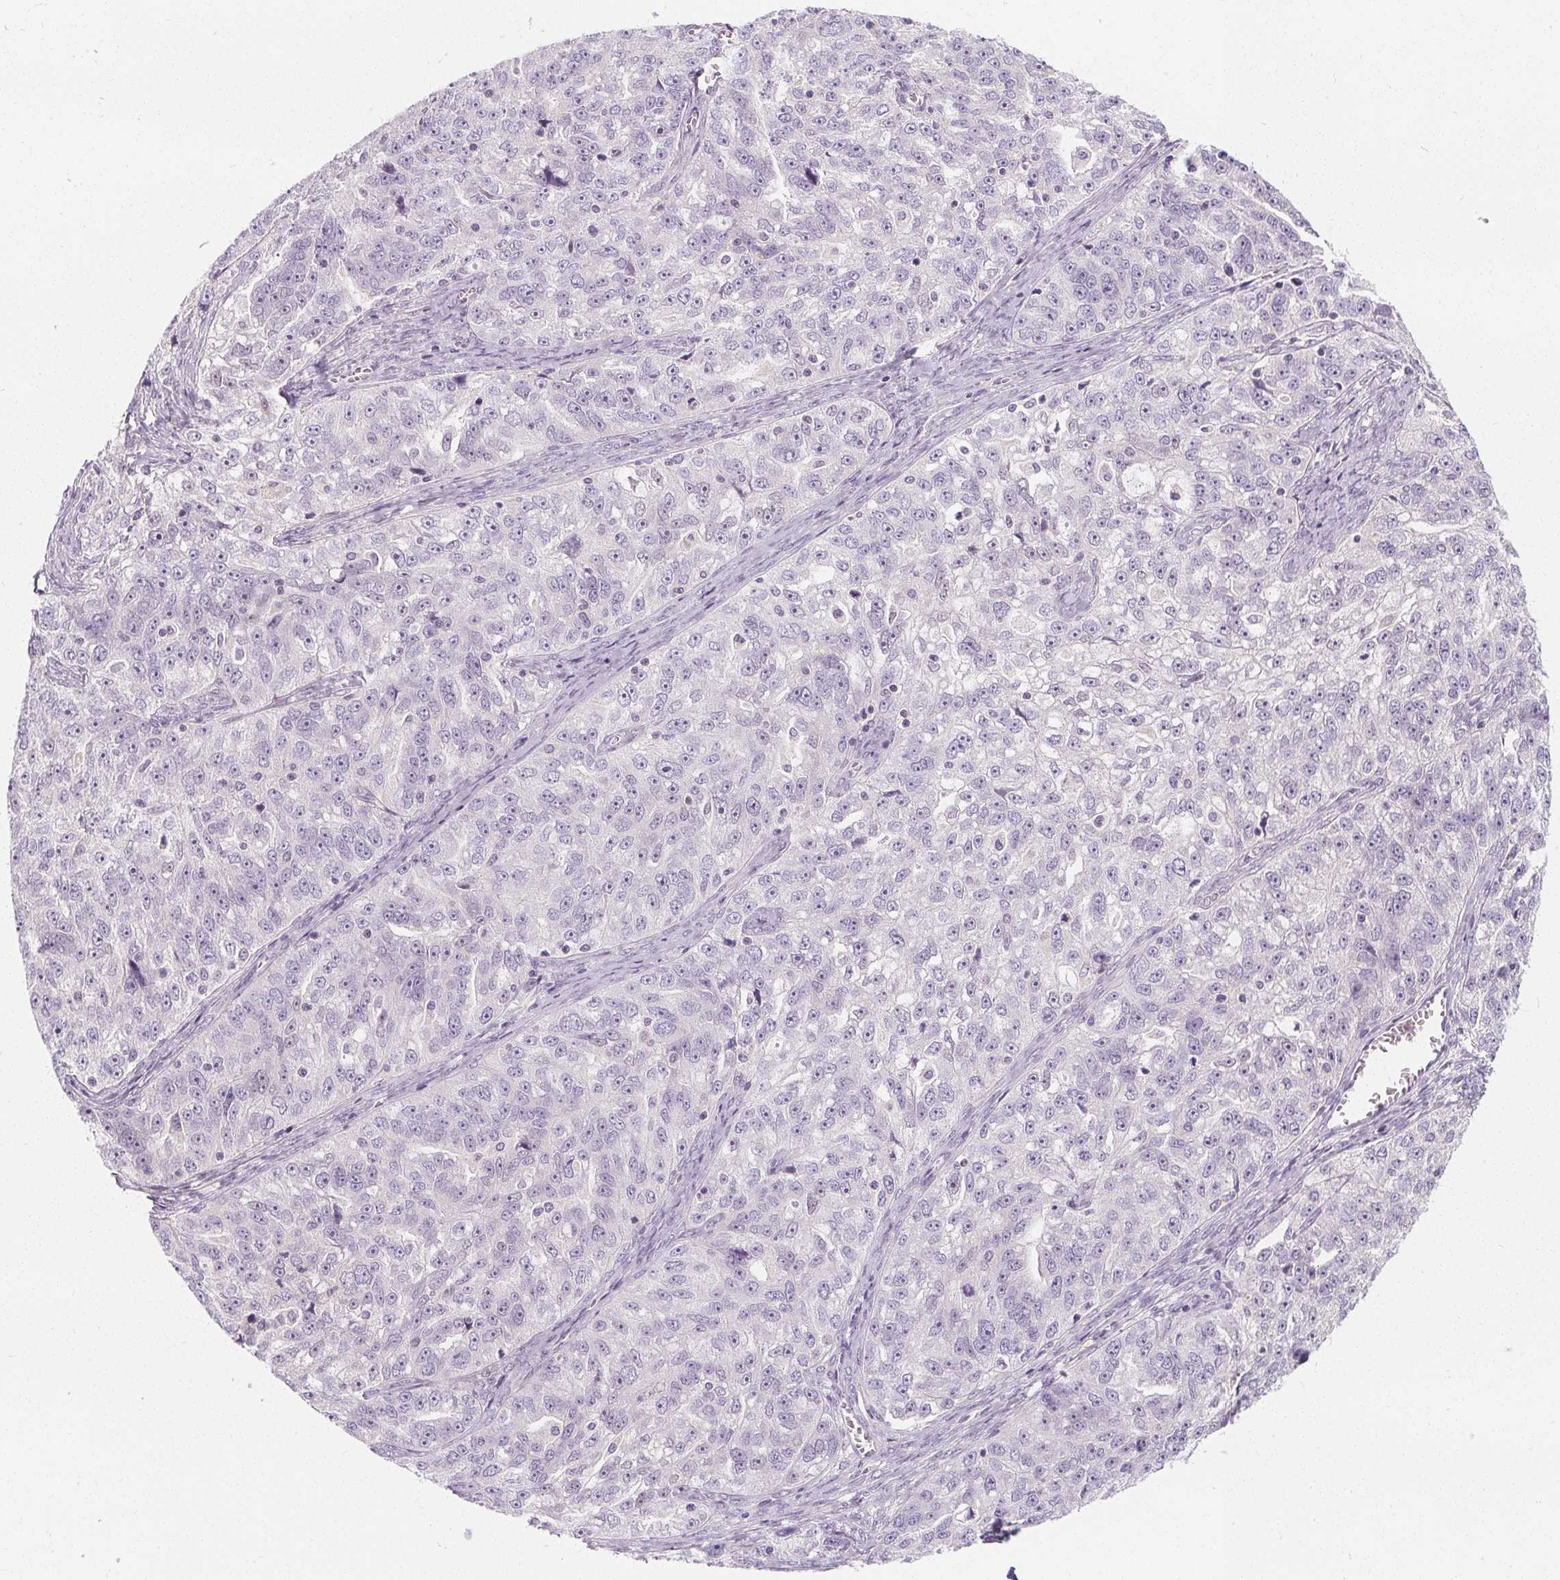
{"staining": {"intensity": "negative", "quantity": "none", "location": "none"}, "tissue": "ovarian cancer", "cell_type": "Tumor cells", "image_type": "cancer", "snomed": [{"axis": "morphology", "description": "Cystadenocarcinoma, serous, NOS"}, {"axis": "topography", "description": "Ovary"}], "caption": "Photomicrograph shows no protein staining in tumor cells of serous cystadenocarcinoma (ovarian) tissue.", "gene": "UGP2", "patient": {"sex": "female", "age": 51}}